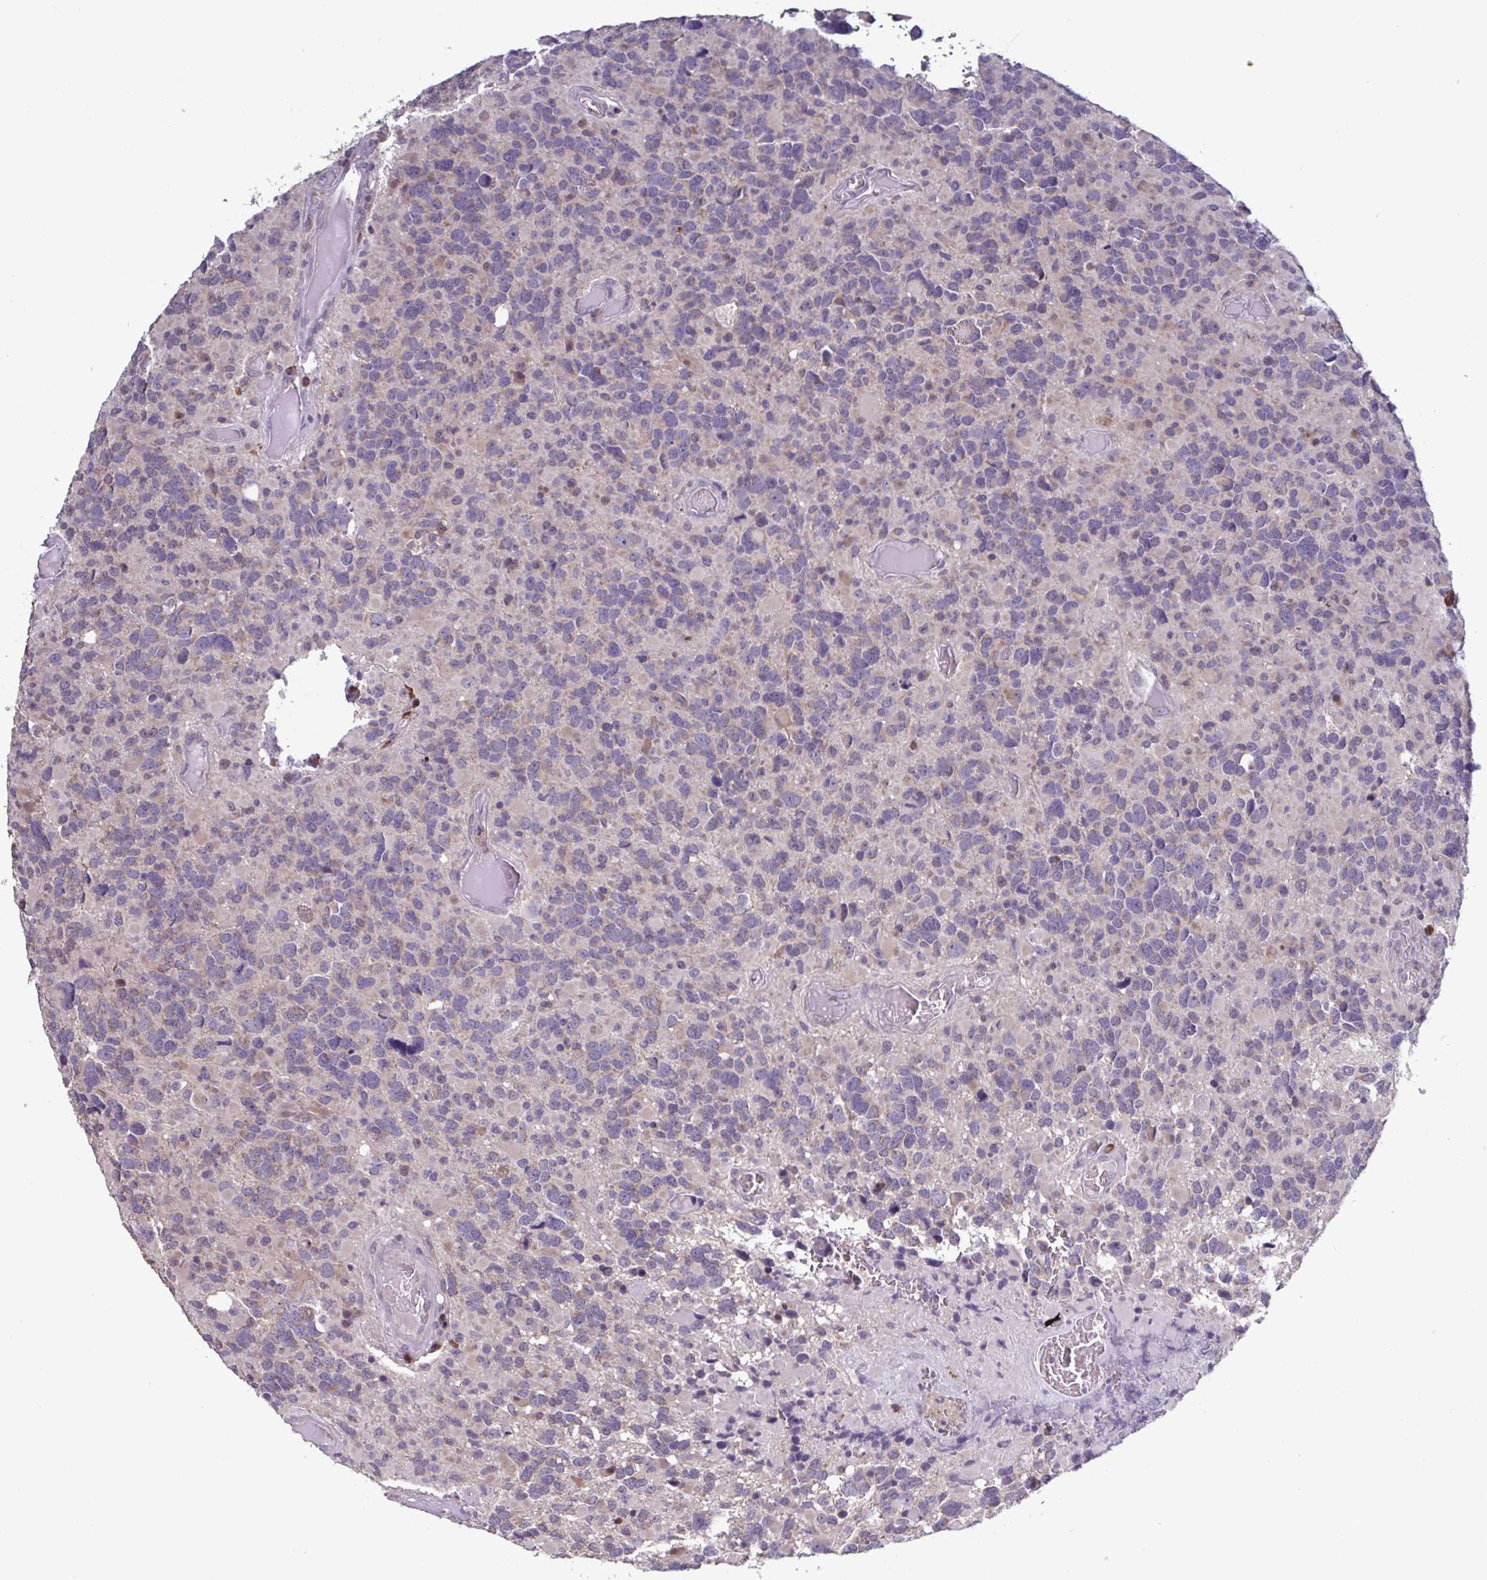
{"staining": {"intensity": "weak", "quantity": "<25%", "location": "cytoplasmic/membranous"}, "tissue": "glioma", "cell_type": "Tumor cells", "image_type": "cancer", "snomed": [{"axis": "morphology", "description": "Glioma, malignant, High grade"}, {"axis": "topography", "description": "Brain"}], "caption": "Tumor cells show no significant positivity in malignant glioma (high-grade).", "gene": "CD1E", "patient": {"sex": "female", "age": 40}}